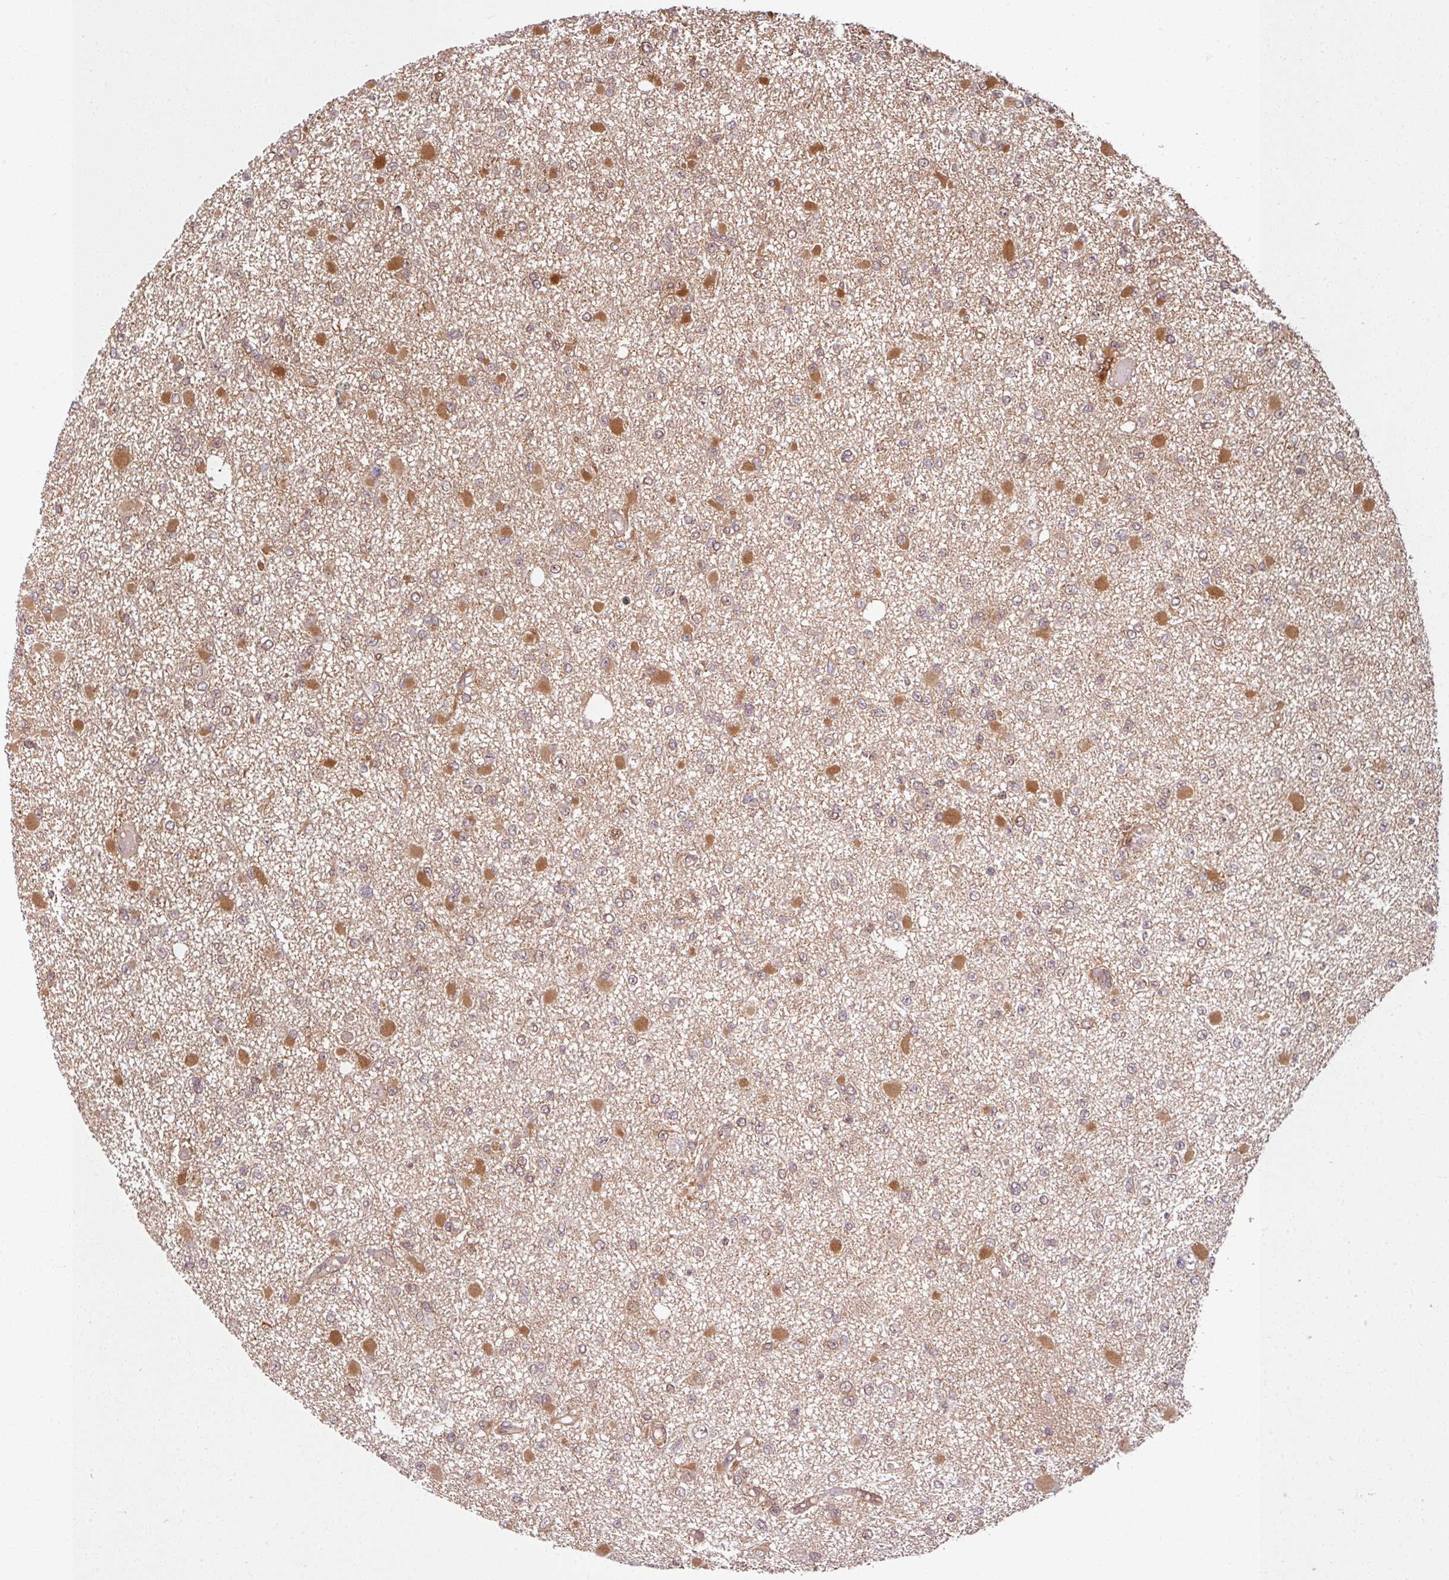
{"staining": {"intensity": "moderate", "quantity": "<25%", "location": "cytoplasmic/membranous"}, "tissue": "glioma", "cell_type": "Tumor cells", "image_type": "cancer", "snomed": [{"axis": "morphology", "description": "Glioma, malignant, Low grade"}, {"axis": "topography", "description": "Brain"}], "caption": "Immunohistochemistry image of neoplastic tissue: human malignant glioma (low-grade) stained using IHC demonstrates low levels of moderate protein expression localized specifically in the cytoplasmic/membranous of tumor cells, appearing as a cytoplasmic/membranous brown color.", "gene": "KCTD11", "patient": {"sex": "female", "age": 22}}